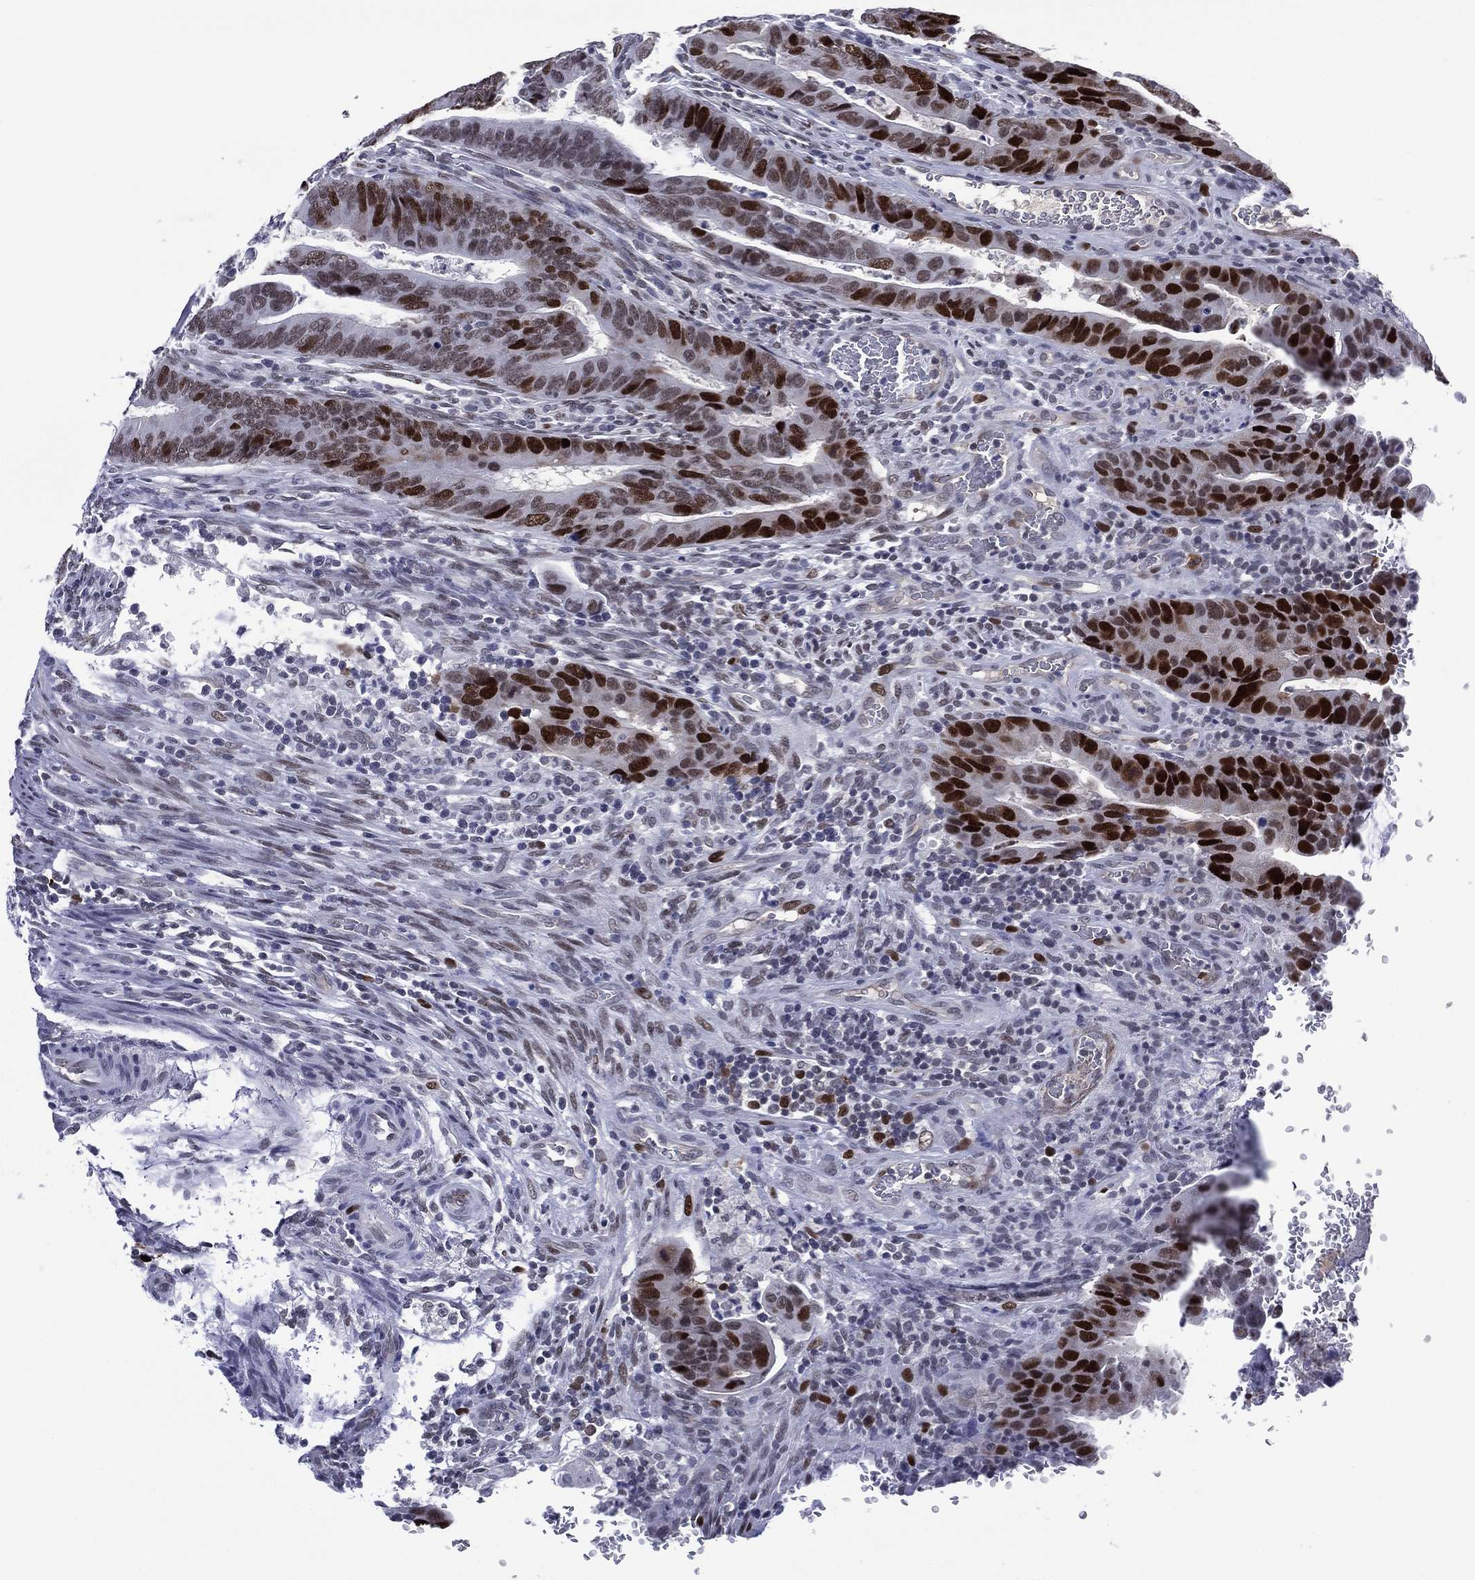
{"staining": {"intensity": "strong", "quantity": ">75%", "location": "nuclear"}, "tissue": "colorectal cancer", "cell_type": "Tumor cells", "image_type": "cancer", "snomed": [{"axis": "morphology", "description": "Adenocarcinoma, NOS"}, {"axis": "topography", "description": "Colon"}], "caption": "Colorectal adenocarcinoma stained for a protein shows strong nuclear positivity in tumor cells. (Stains: DAB in brown, nuclei in blue, Microscopy: brightfield microscopy at high magnification).", "gene": "GATA6", "patient": {"sex": "female", "age": 56}}